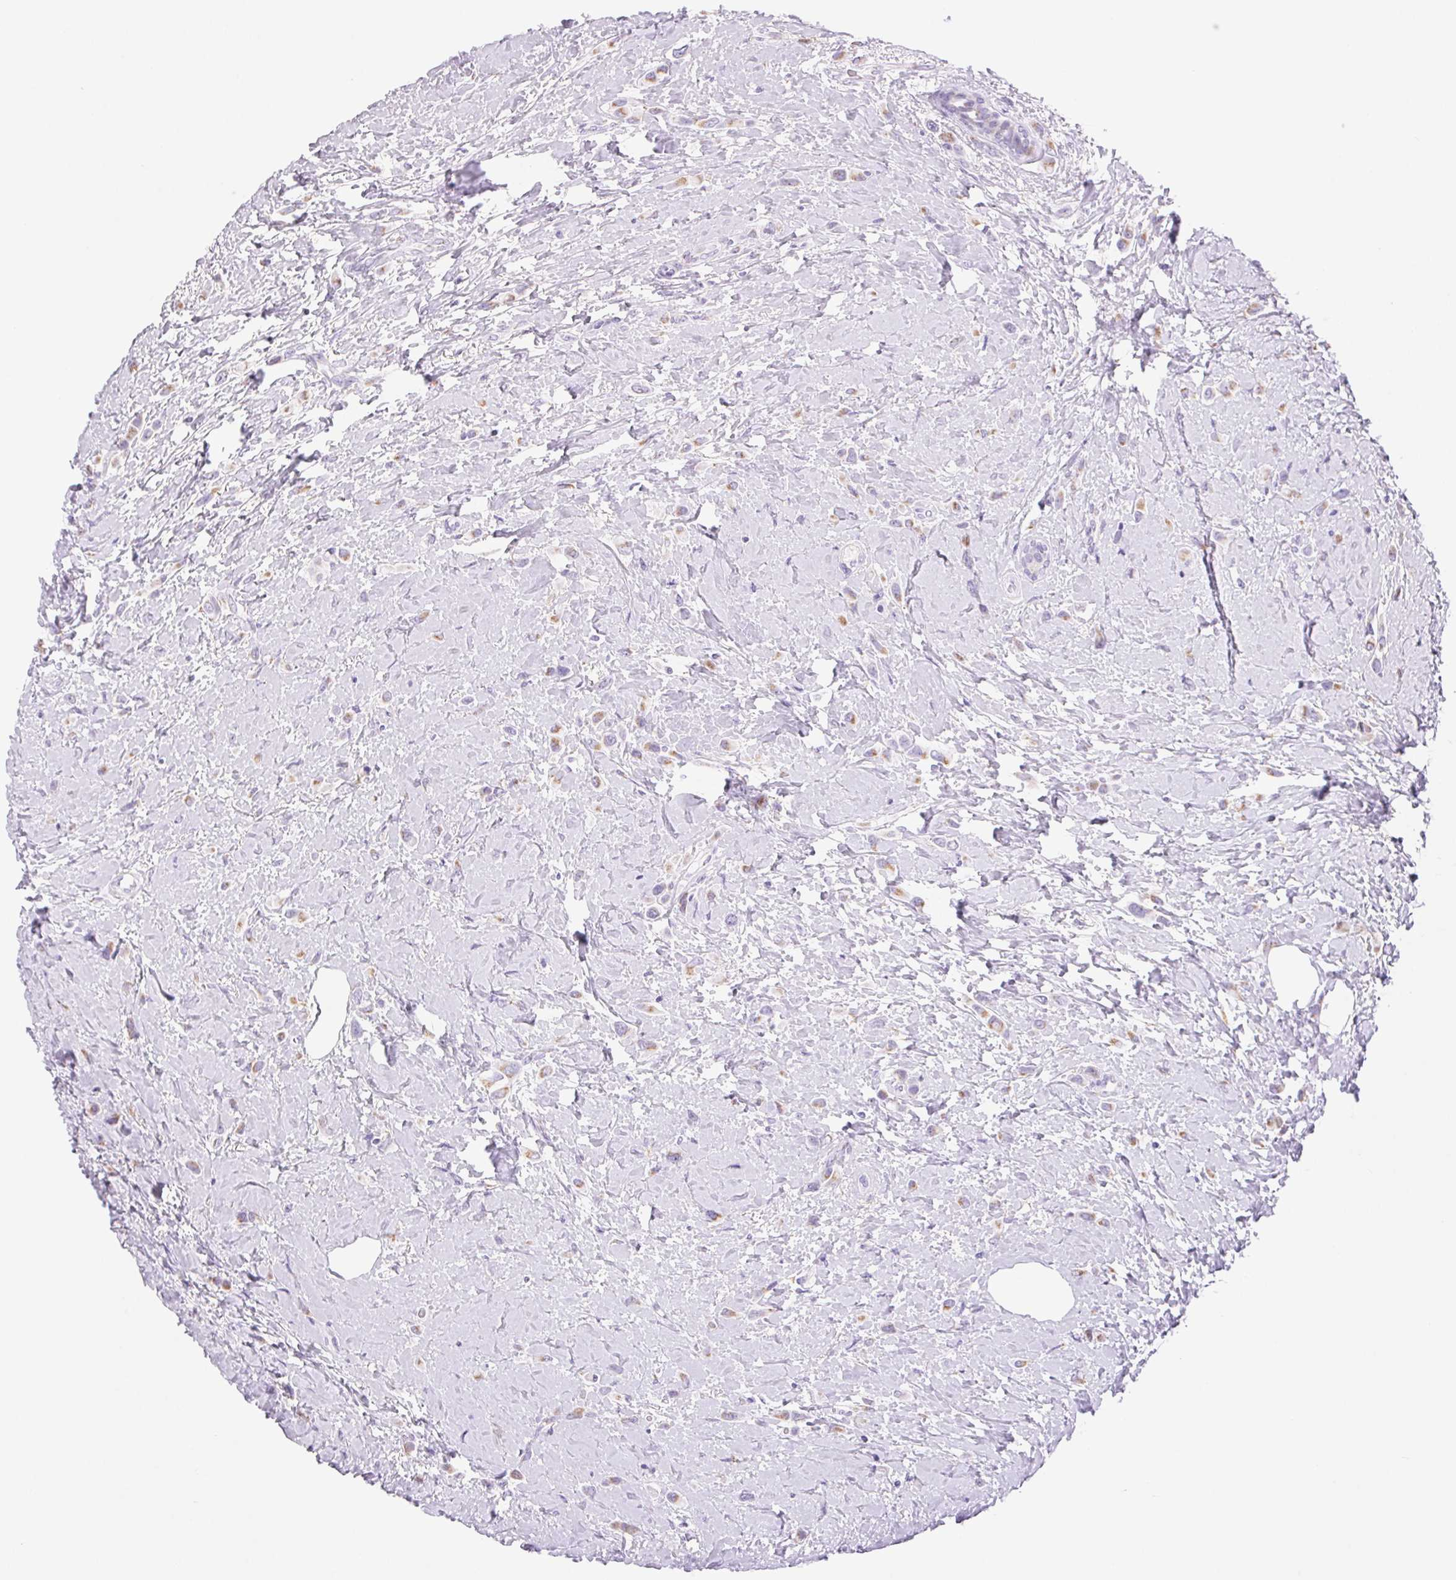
{"staining": {"intensity": "weak", "quantity": "<25%", "location": "cytoplasmic/membranous"}, "tissue": "breast cancer", "cell_type": "Tumor cells", "image_type": "cancer", "snomed": [{"axis": "morphology", "description": "Lobular carcinoma"}, {"axis": "topography", "description": "Breast"}], "caption": "A histopathology image of human breast lobular carcinoma is negative for staining in tumor cells. The staining was performed using DAB to visualize the protein expression in brown, while the nuclei were stained in blue with hematoxylin (Magnification: 20x).", "gene": "SERPINB3", "patient": {"sex": "female", "age": 66}}